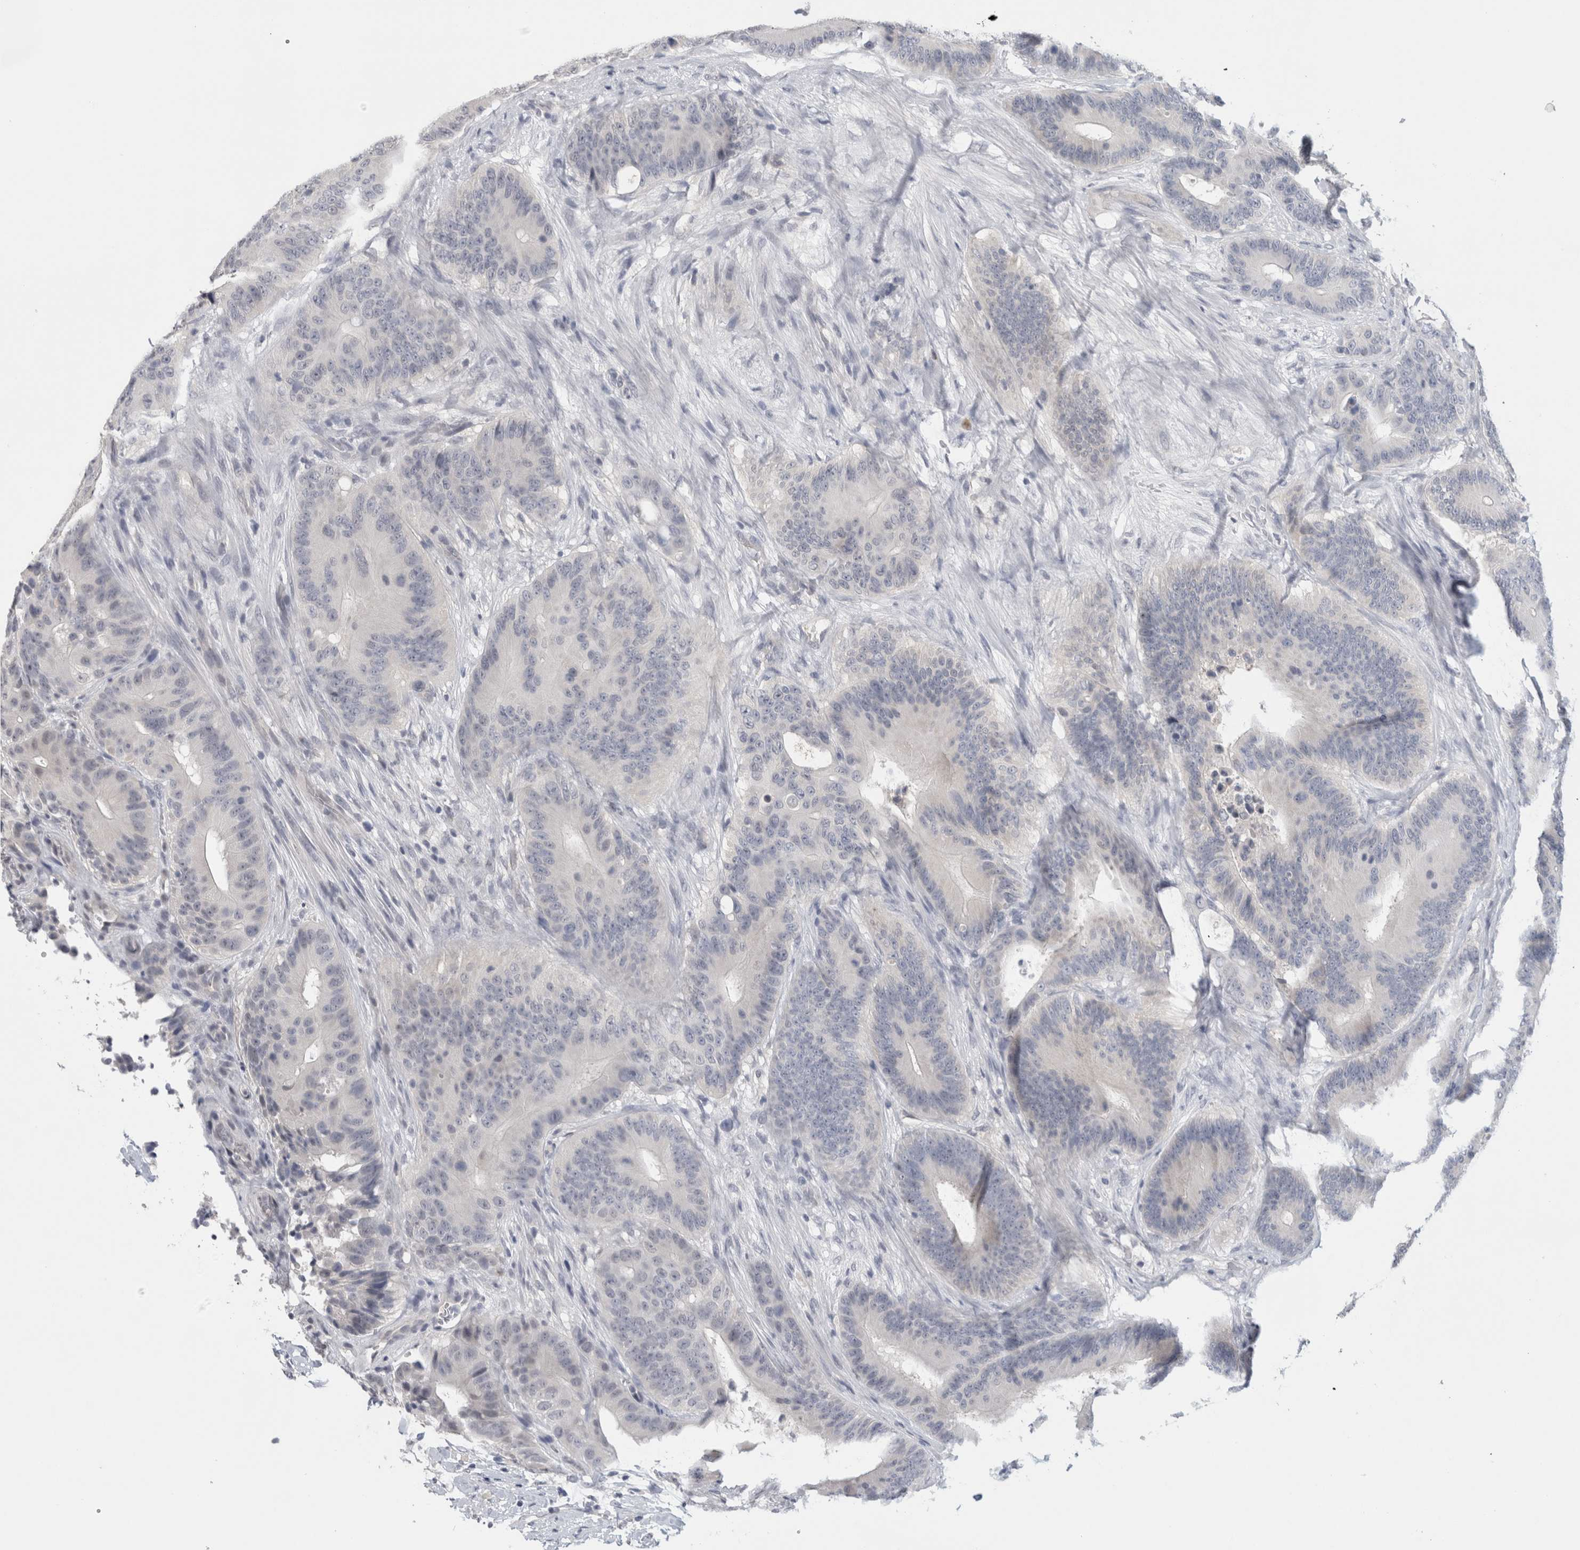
{"staining": {"intensity": "negative", "quantity": "none", "location": "none"}, "tissue": "colorectal cancer", "cell_type": "Tumor cells", "image_type": "cancer", "snomed": [{"axis": "morphology", "description": "Adenocarcinoma, NOS"}, {"axis": "topography", "description": "Colon"}], "caption": "DAB (3,3'-diaminobenzidine) immunohistochemical staining of human colorectal adenocarcinoma demonstrates no significant expression in tumor cells.", "gene": "TONSL", "patient": {"sex": "male", "age": 83}}